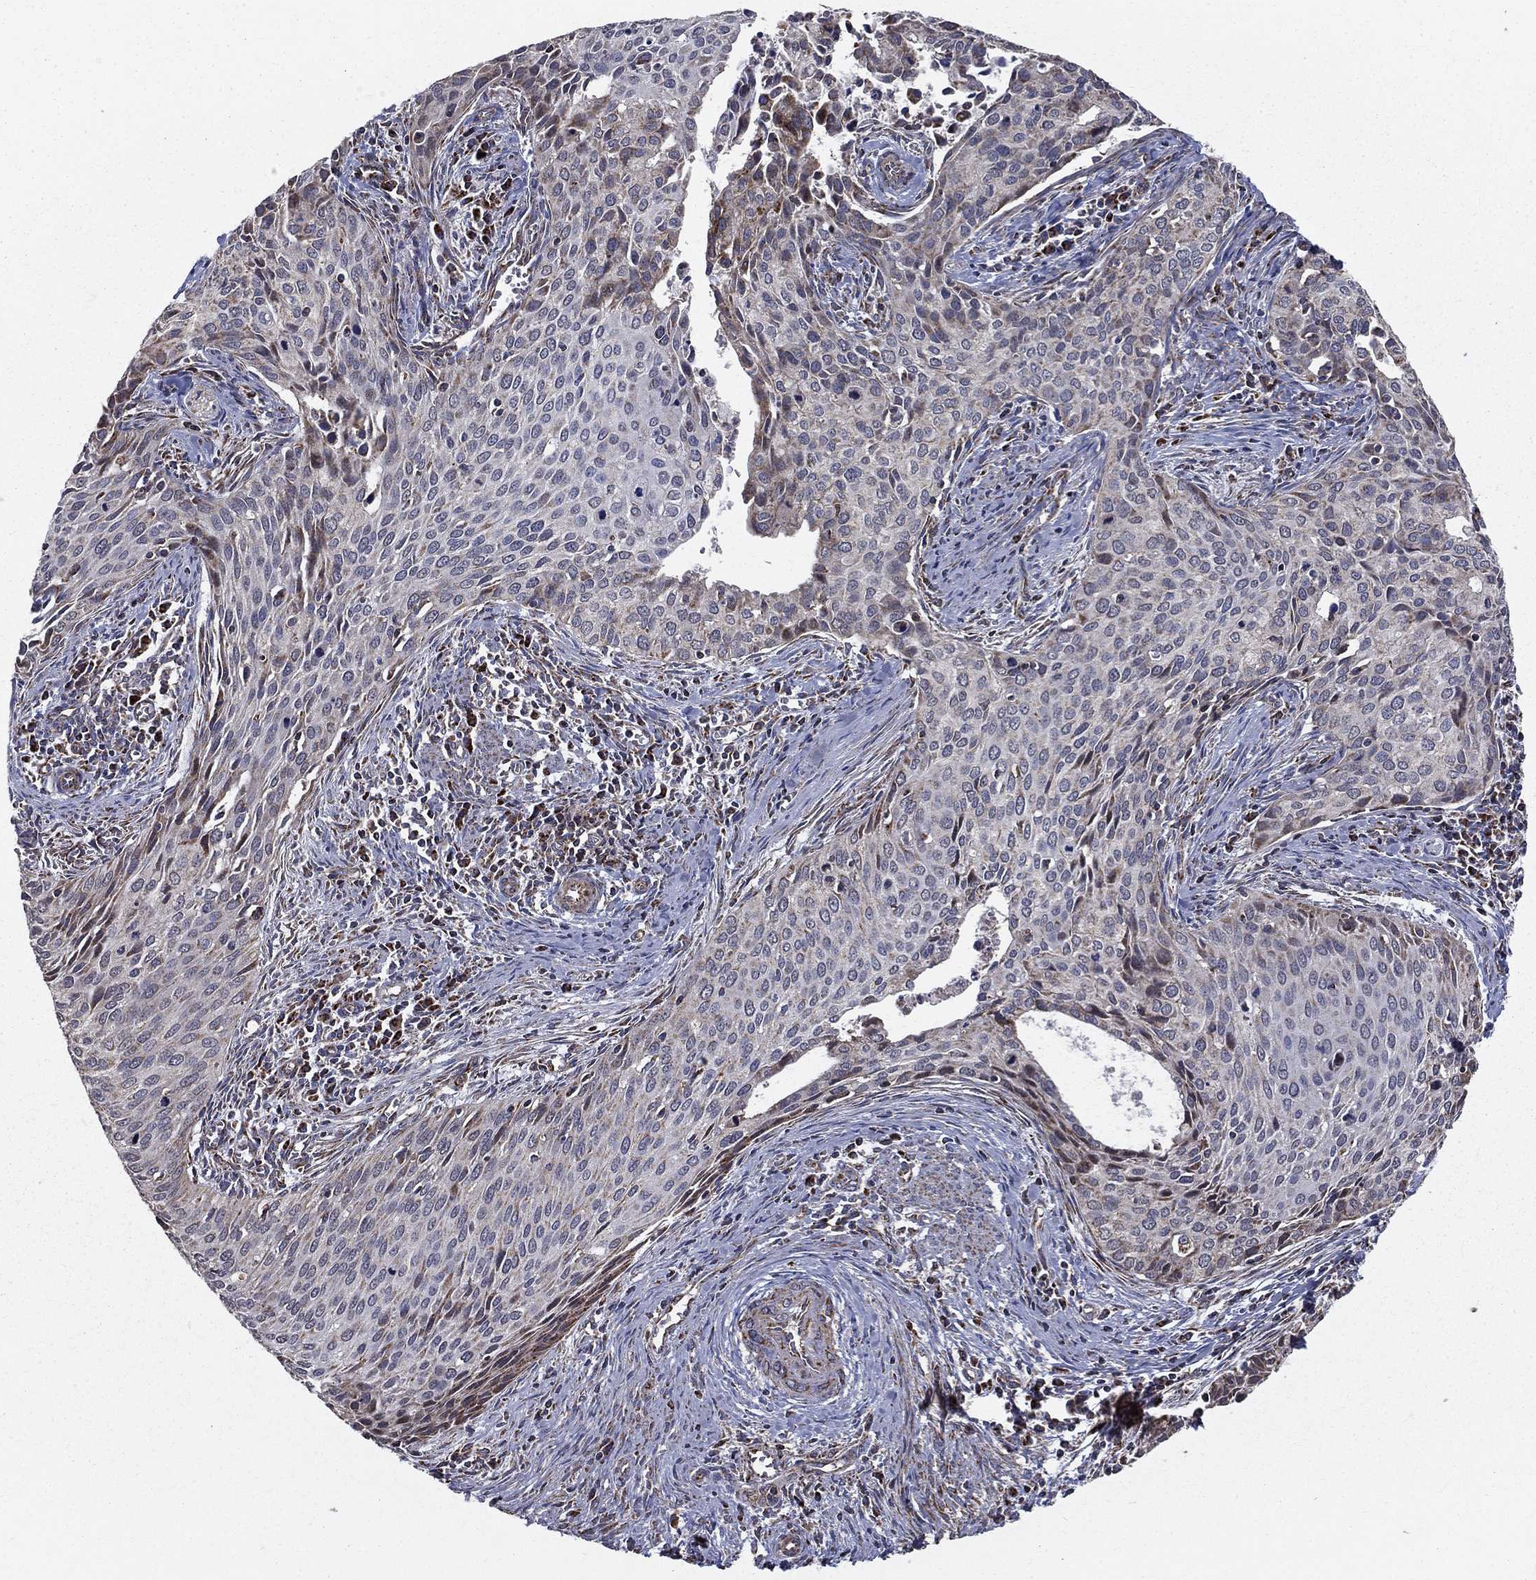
{"staining": {"intensity": "weak", "quantity": "<25%", "location": "cytoplasmic/membranous"}, "tissue": "cervical cancer", "cell_type": "Tumor cells", "image_type": "cancer", "snomed": [{"axis": "morphology", "description": "Squamous cell carcinoma, NOS"}, {"axis": "topography", "description": "Cervix"}], "caption": "This micrograph is of cervical cancer stained with immunohistochemistry to label a protein in brown with the nuclei are counter-stained blue. There is no positivity in tumor cells. The staining was performed using DAB to visualize the protein expression in brown, while the nuclei were stained in blue with hematoxylin (Magnification: 20x).", "gene": "NDUFS8", "patient": {"sex": "female", "age": 29}}